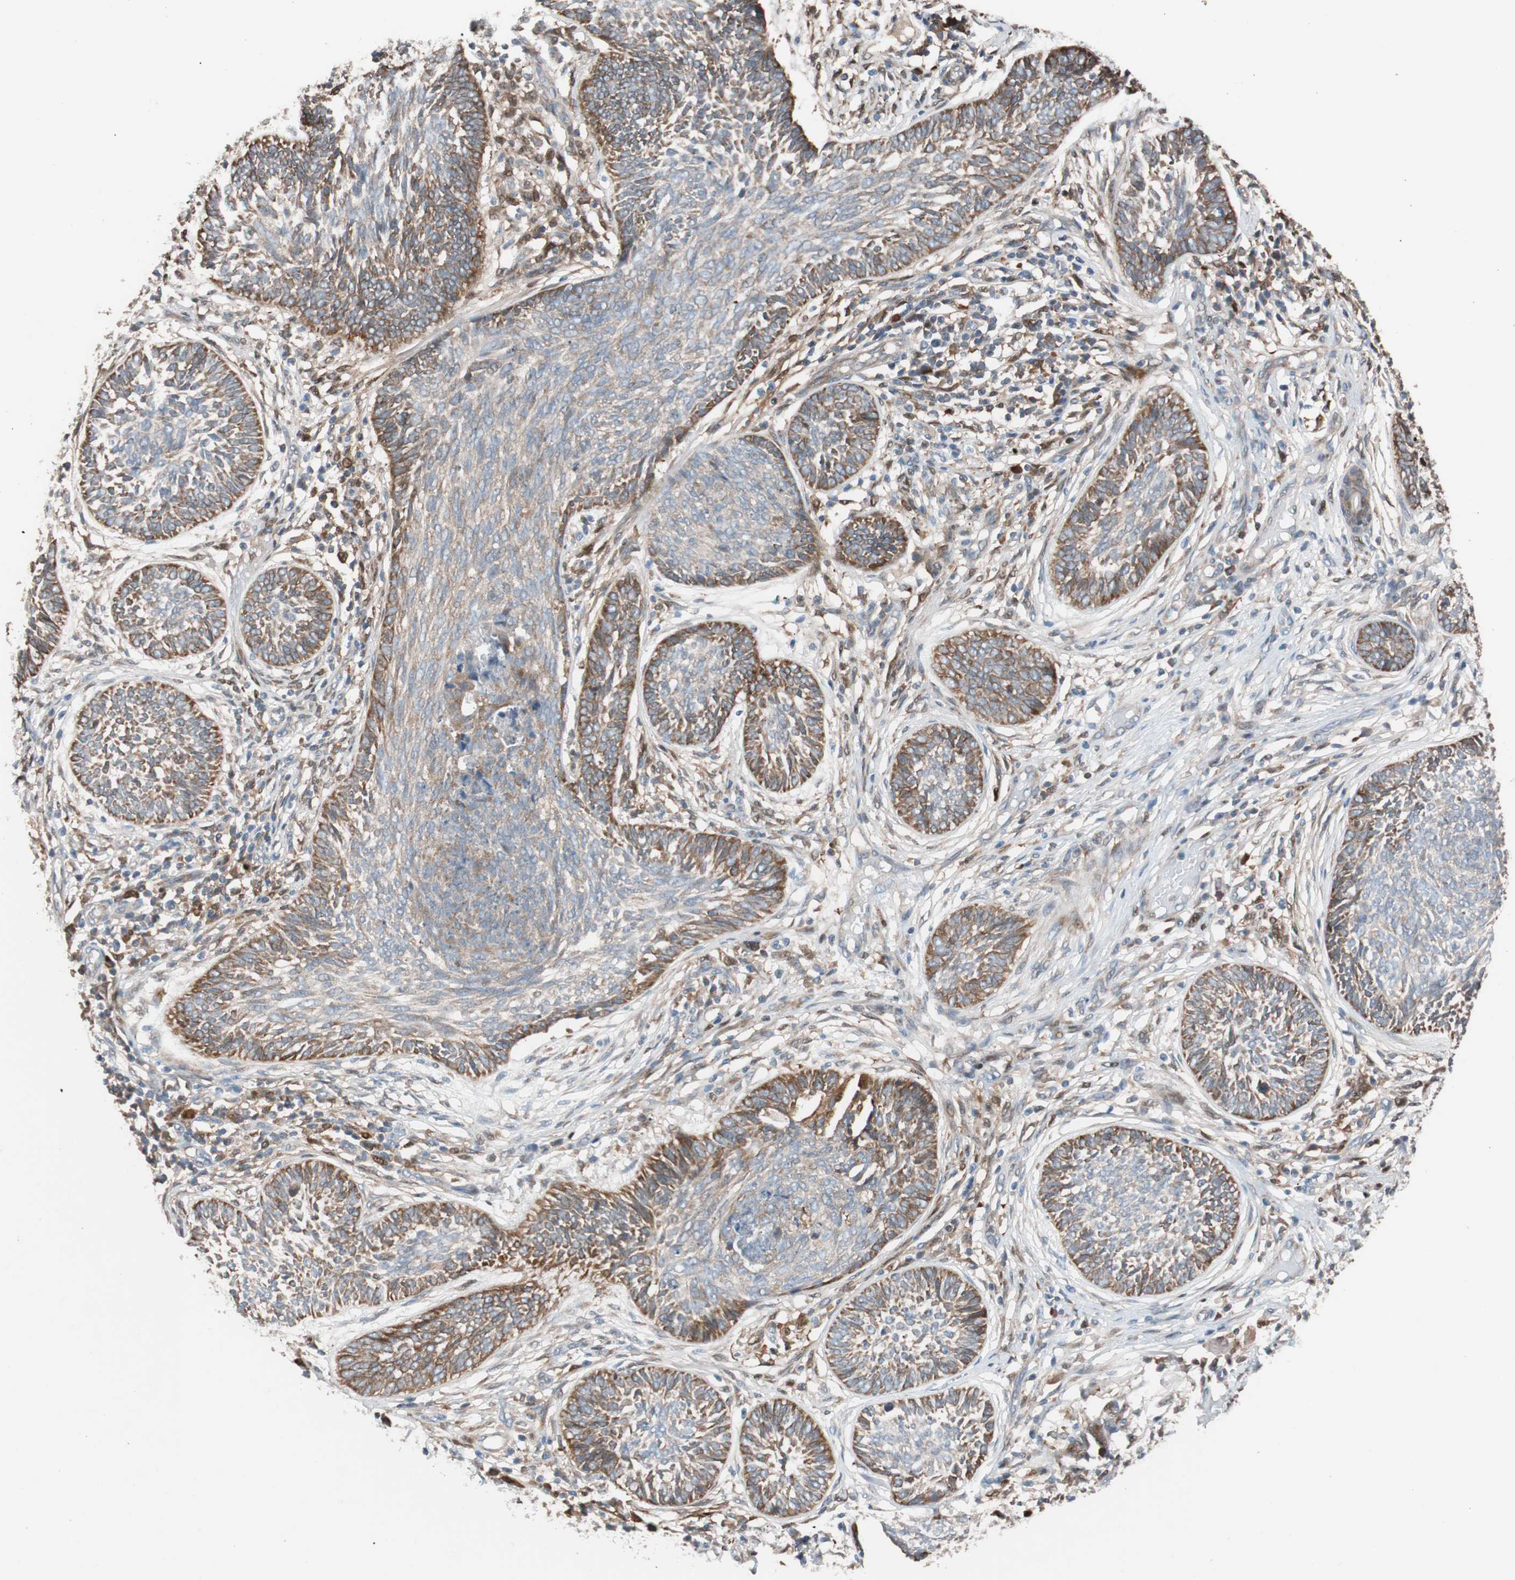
{"staining": {"intensity": "moderate", "quantity": ">75%", "location": "cytoplasmic/membranous"}, "tissue": "skin cancer", "cell_type": "Tumor cells", "image_type": "cancer", "snomed": [{"axis": "morphology", "description": "Papilloma, NOS"}, {"axis": "morphology", "description": "Basal cell carcinoma"}, {"axis": "topography", "description": "Skin"}], "caption": "Protein staining of skin papilloma tissue displays moderate cytoplasmic/membranous staining in approximately >75% of tumor cells.", "gene": "FAAH", "patient": {"sex": "male", "age": 87}}